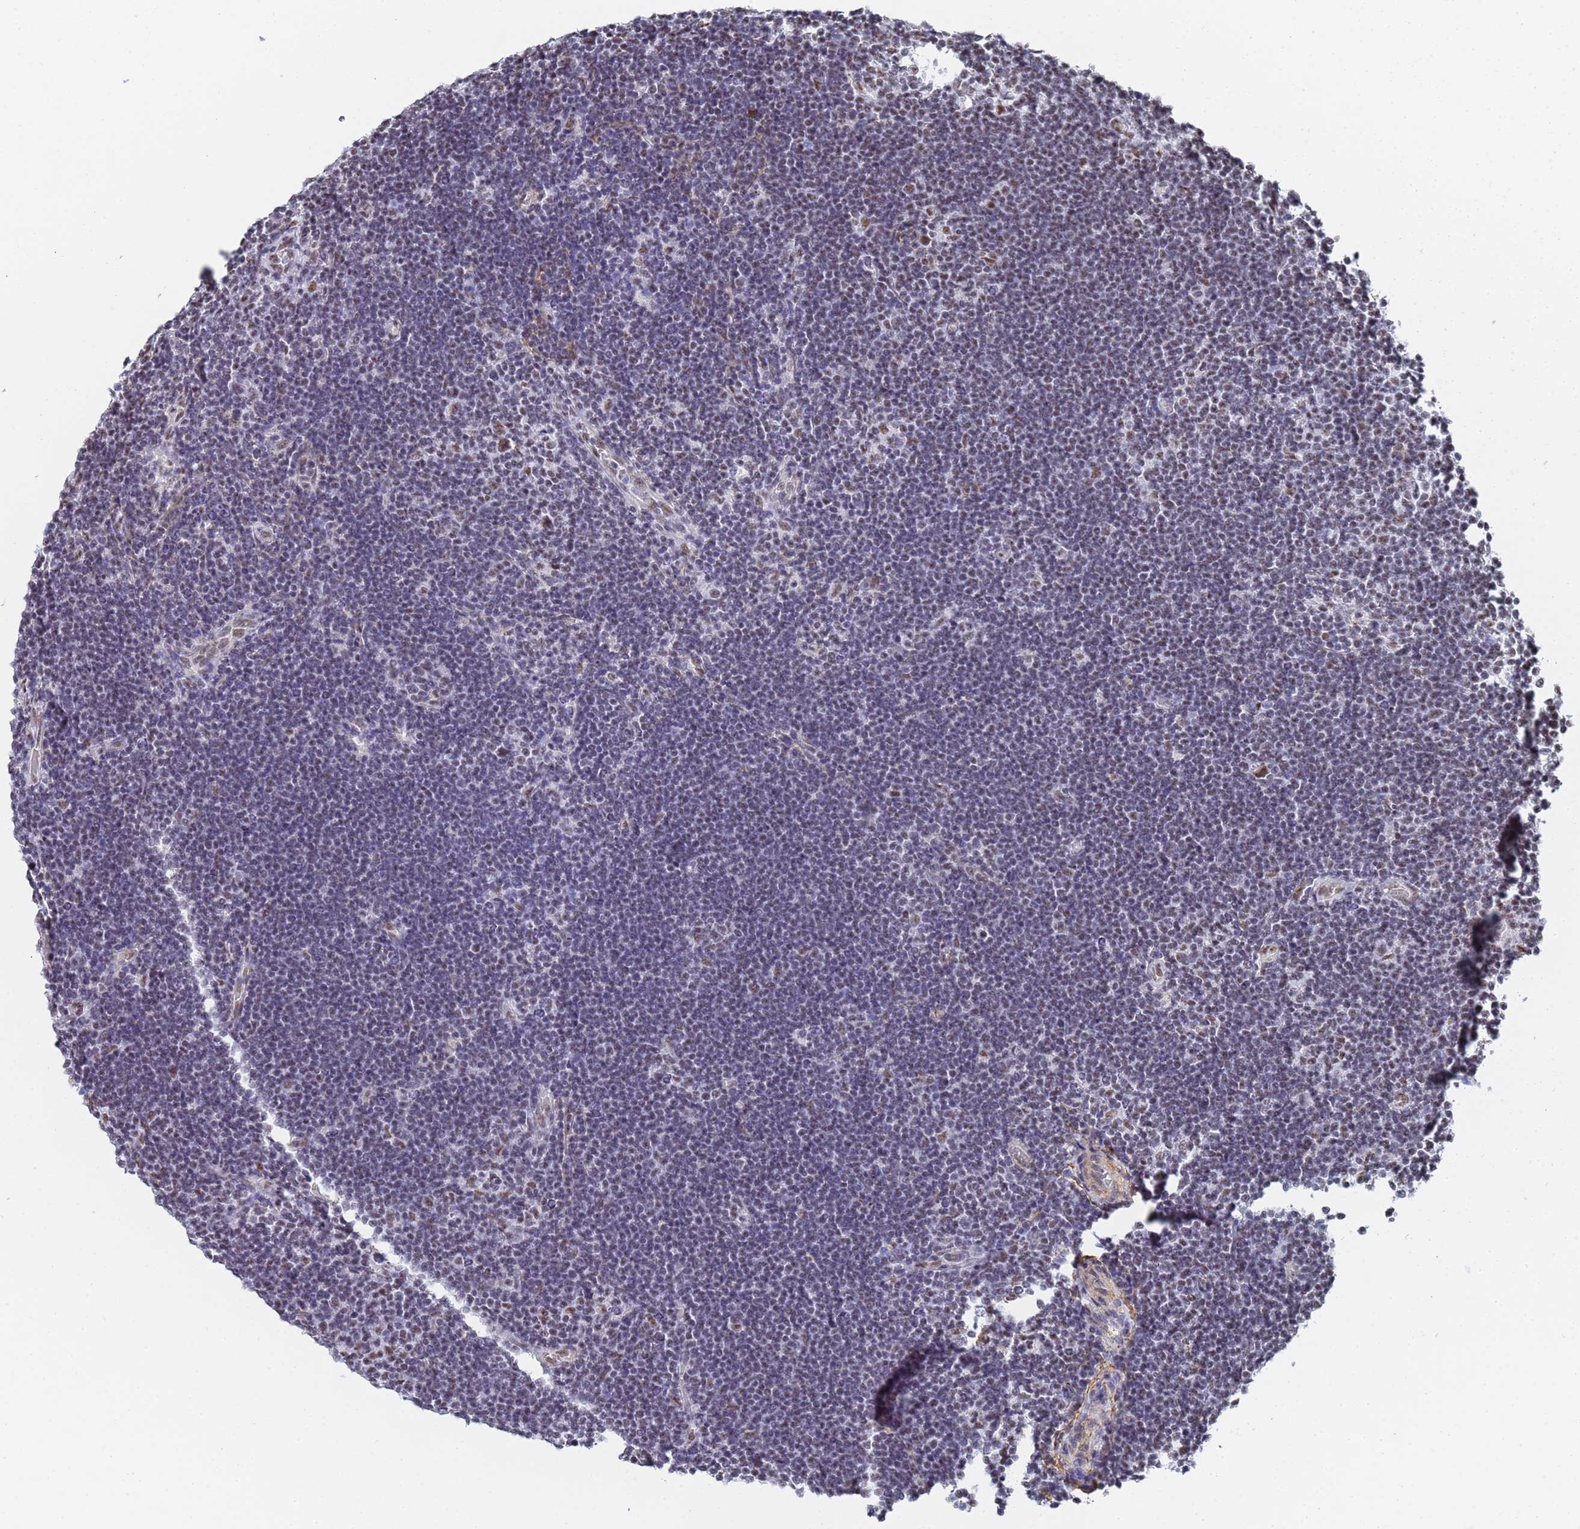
{"staining": {"intensity": "moderate", "quantity": "<25%", "location": "nuclear"}, "tissue": "lymphoma", "cell_type": "Tumor cells", "image_type": "cancer", "snomed": [{"axis": "morphology", "description": "Hodgkin's disease, NOS"}, {"axis": "topography", "description": "Lymph node"}], "caption": "A low amount of moderate nuclear staining is present in approximately <25% of tumor cells in Hodgkin's disease tissue. The staining was performed using DAB, with brown indicating positive protein expression. Nuclei are stained blue with hematoxylin.", "gene": "PRRT4", "patient": {"sex": "female", "age": 57}}